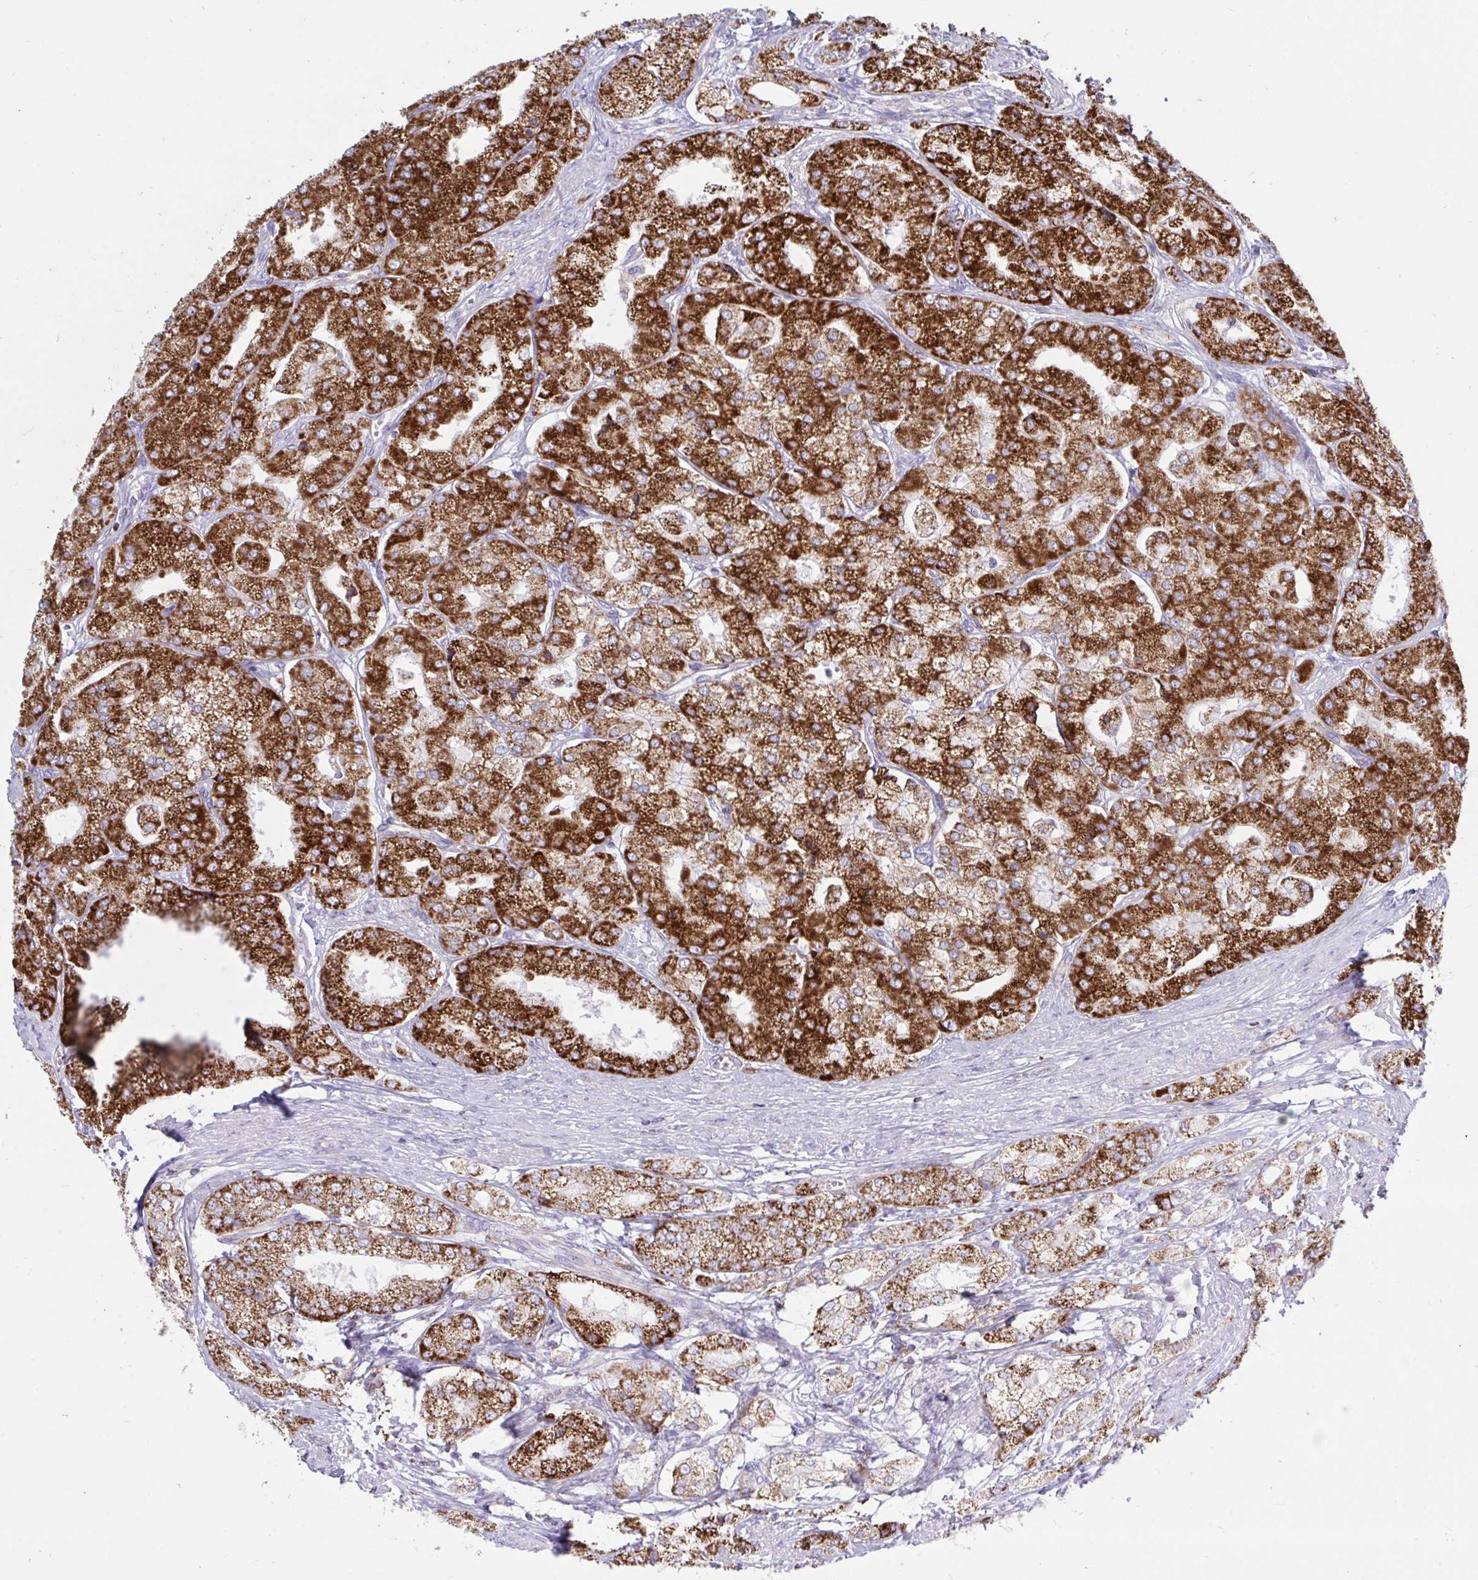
{"staining": {"intensity": "strong", "quantity": ">75%", "location": "cytoplasmic/membranous"}, "tissue": "prostate cancer", "cell_type": "Tumor cells", "image_type": "cancer", "snomed": [{"axis": "morphology", "description": "Adenocarcinoma, High grade"}, {"axis": "topography", "description": "Prostate"}], "caption": "Tumor cells exhibit high levels of strong cytoplasmic/membranous positivity in about >75% of cells in human prostate high-grade adenocarcinoma. The protein of interest is stained brown, and the nuclei are stained in blue (DAB (3,3'-diaminobenzidine) IHC with brightfield microscopy, high magnification).", "gene": "HSPE1", "patient": {"sex": "male", "age": 61}}